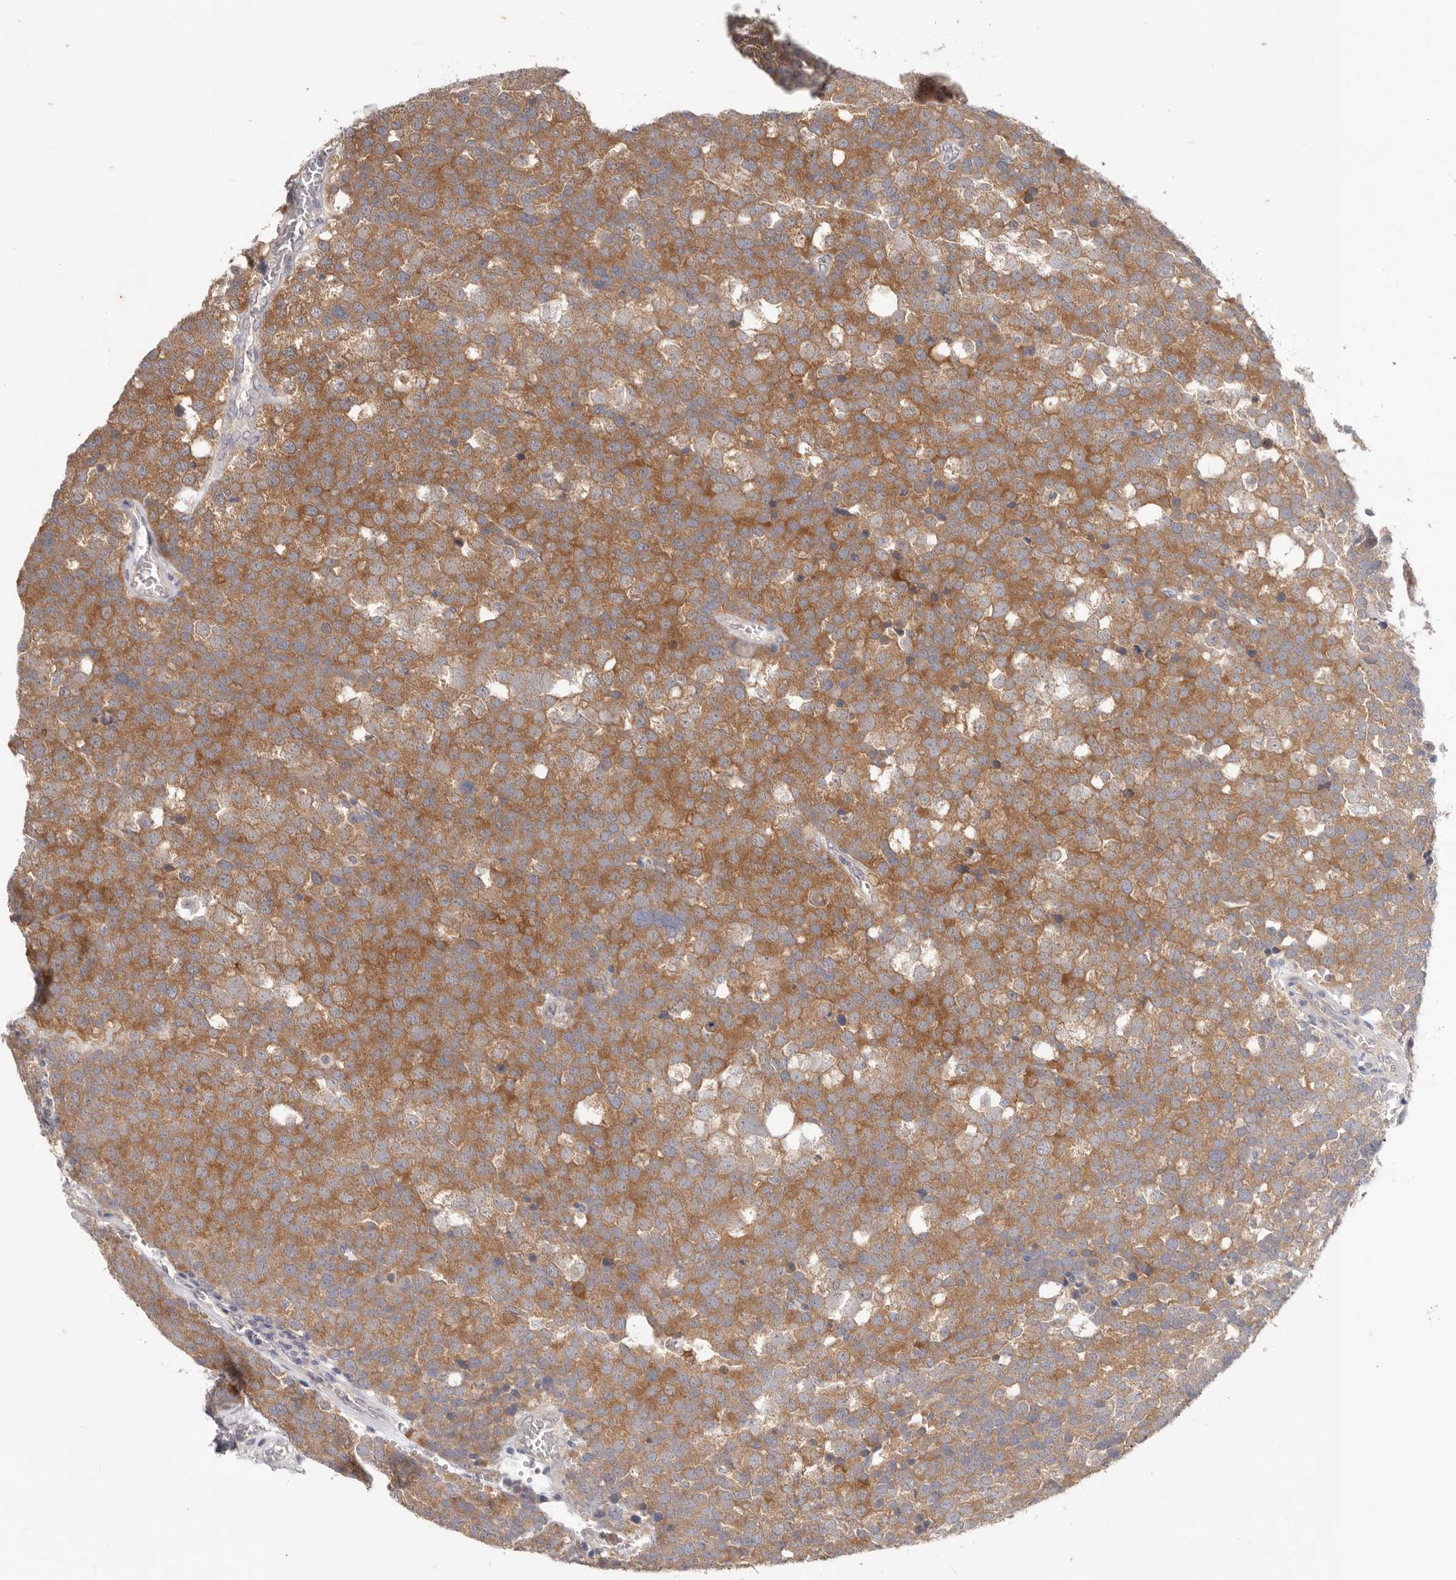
{"staining": {"intensity": "moderate", "quantity": ">75%", "location": "cytoplasmic/membranous"}, "tissue": "testis cancer", "cell_type": "Tumor cells", "image_type": "cancer", "snomed": [{"axis": "morphology", "description": "Seminoma, NOS"}, {"axis": "topography", "description": "Testis"}], "caption": "Immunohistochemistry (IHC) (DAB (3,3'-diaminobenzidine)) staining of human seminoma (testis) displays moderate cytoplasmic/membranous protein staining in approximately >75% of tumor cells.", "gene": "WDR77", "patient": {"sex": "male", "age": 71}}